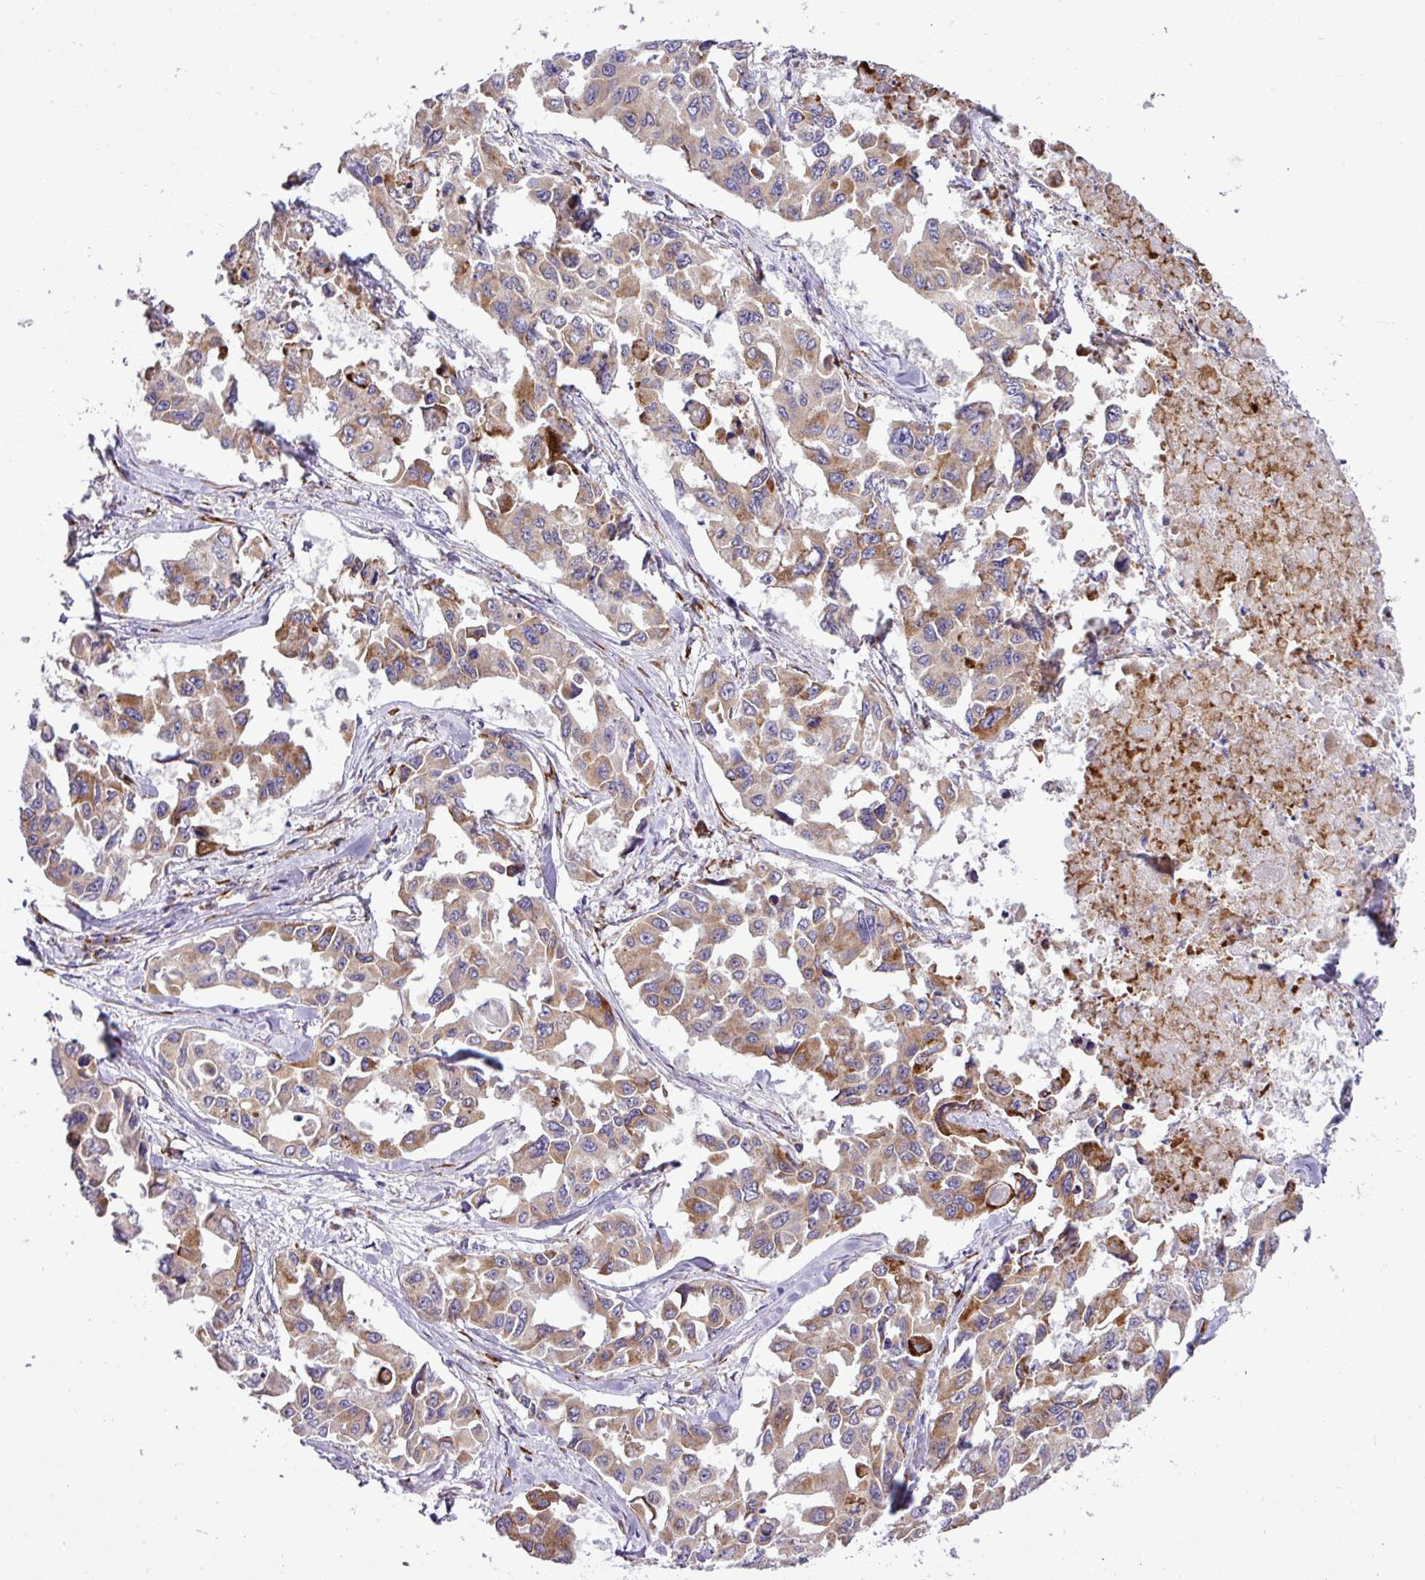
{"staining": {"intensity": "moderate", "quantity": "25%-75%", "location": "cytoplasmic/membranous"}, "tissue": "lung cancer", "cell_type": "Tumor cells", "image_type": "cancer", "snomed": [{"axis": "morphology", "description": "Adenocarcinoma, NOS"}, {"axis": "topography", "description": "Lung"}], "caption": "Lung adenocarcinoma stained for a protein (brown) reveals moderate cytoplasmic/membranous positive expression in about 25%-75% of tumor cells.", "gene": "CFAP97", "patient": {"sex": "male", "age": 64}}